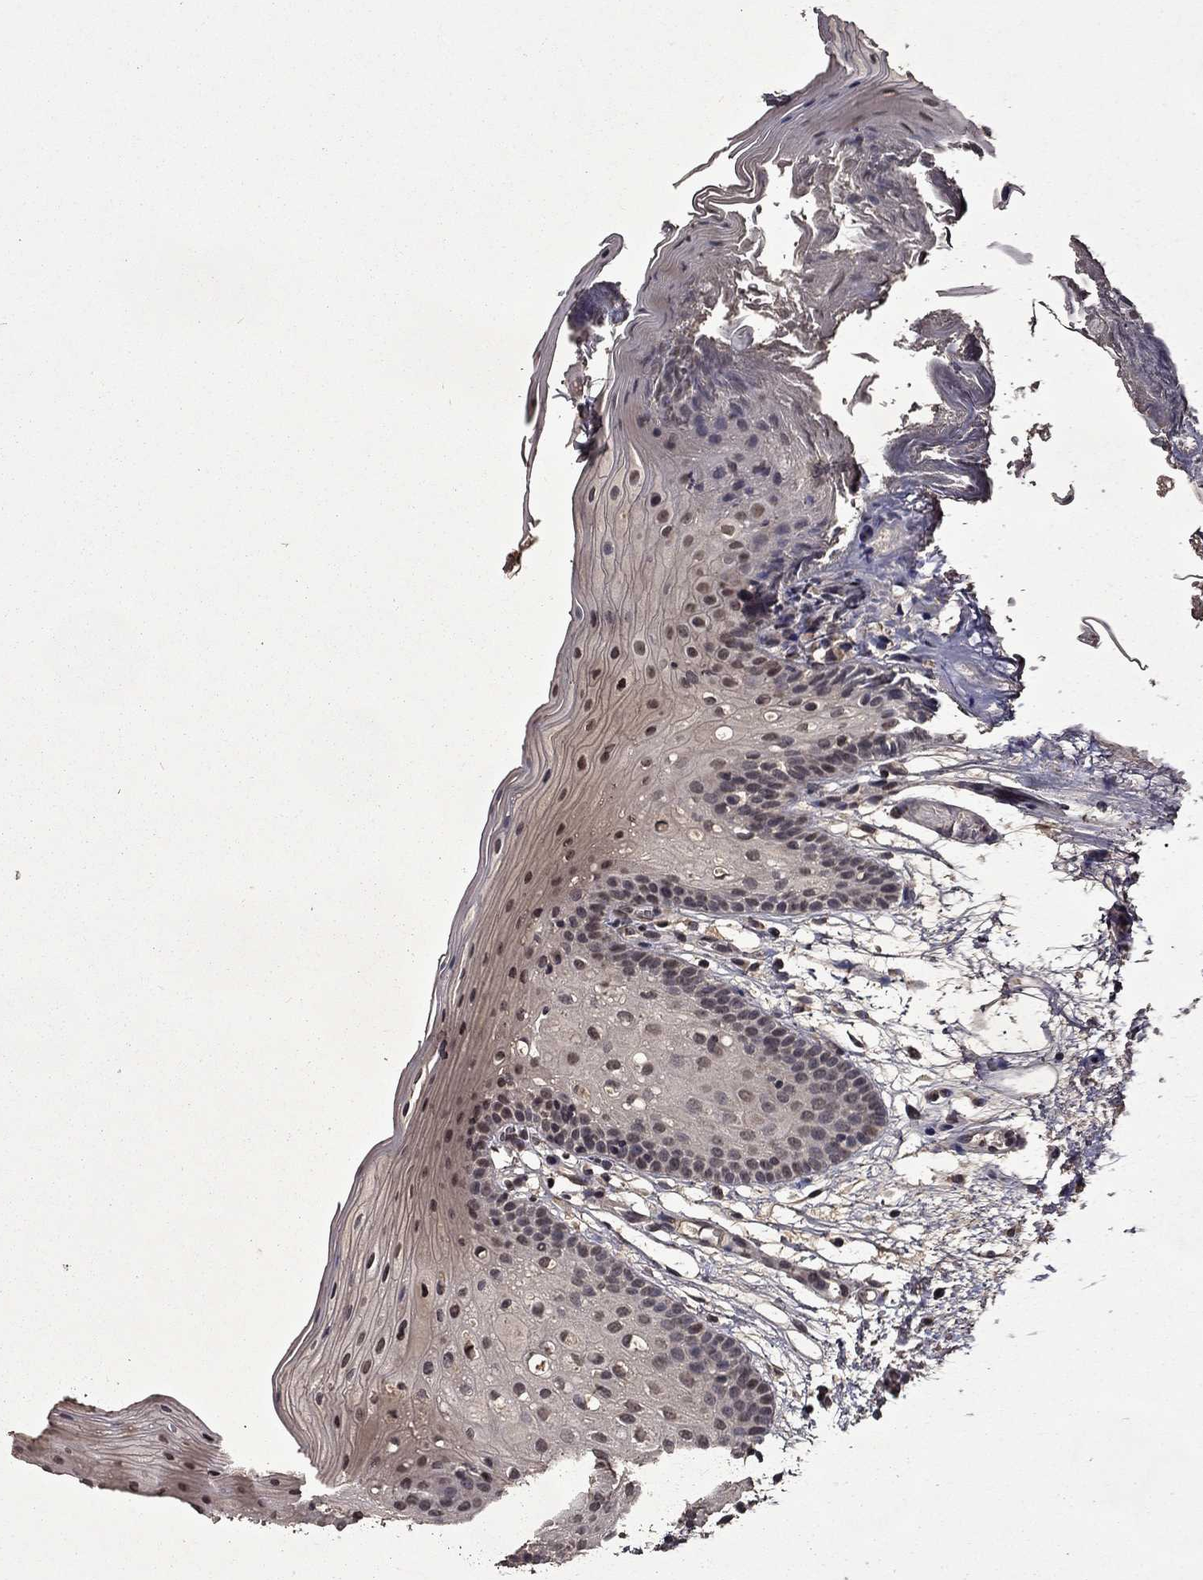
{"staining": {"intensity": "weak", "quantity": "<25%", "location": "nuclear"}, "tissue": "oral mucosa", "cell_type": "Squamous epithelial cells", "image_type": "normal", "snomed": [{"axis": "morphology", "description": "Normal tissue, NOS"}, {"axis": "topography", "description": "Oral tissue"}, {"axis": "topography", "description": "Tounge, NOS"}], "caption": "This histopathology image is of normal oral mucosa stained with immunohistochemistry (IHC) to label a protein in brown with the nuclei are counter-stained blue. There is no staining in squamous epithelial cells. (IHC, brightfield microscopy, high magnification).", "gene": "B3GAT1", "patient": {"sex": "female", "age": 83}}